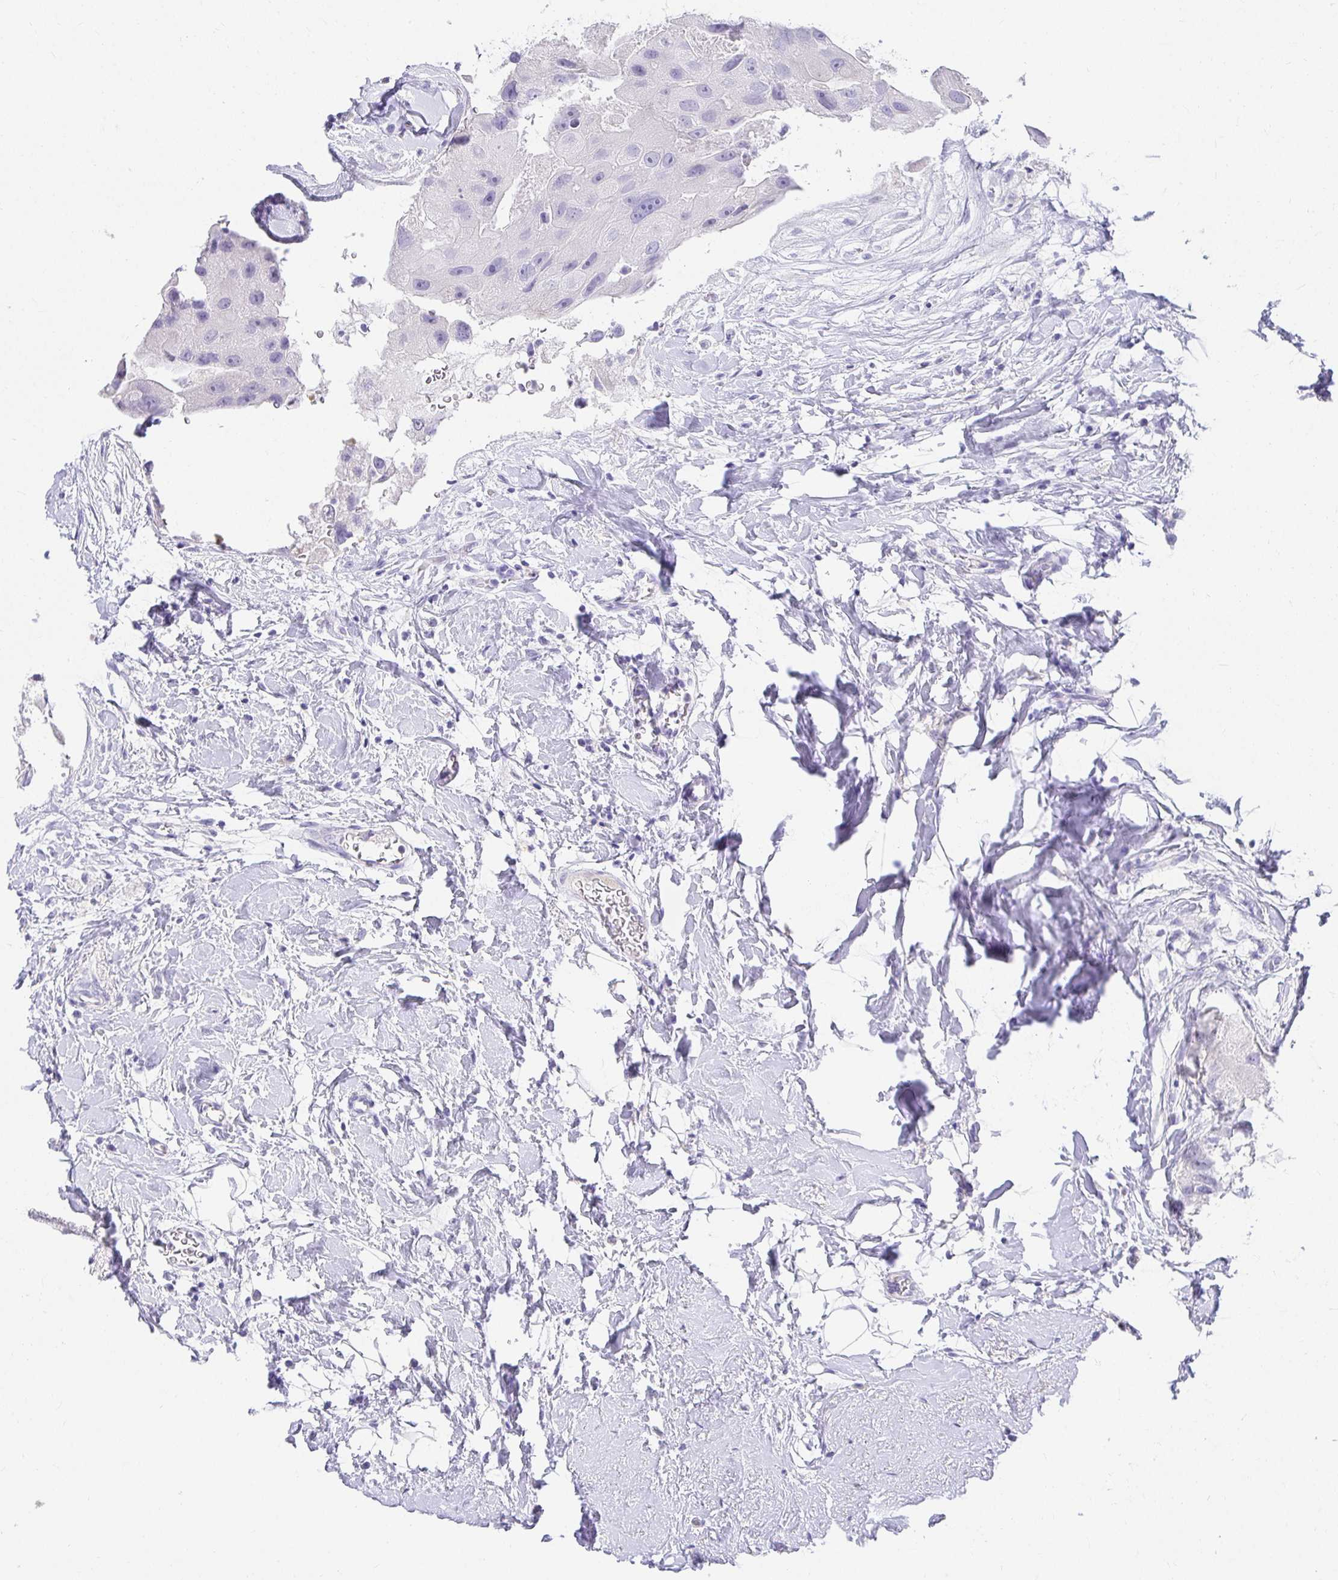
{"staining": {"intensity": "negative", "quantity": "none", "location": "none"}, "tissue": "breast cancer", "cell_type": "Tumor cells", "image_type": "cancer", "snomed": [{"axis": "morphology", "description": "Duct carcinoma"}, {"axis": "topography", "description": "Breast"}], "caption": "High magnification brightfield microscopy of breast cancer (intraductal carcinoma) stained with DAB (brown) and counterstained with hematoxylin (blue): tumor cells show no significant positivity.", "gene": "CHAT", "patient": {"sex": "female", "age": 43}}